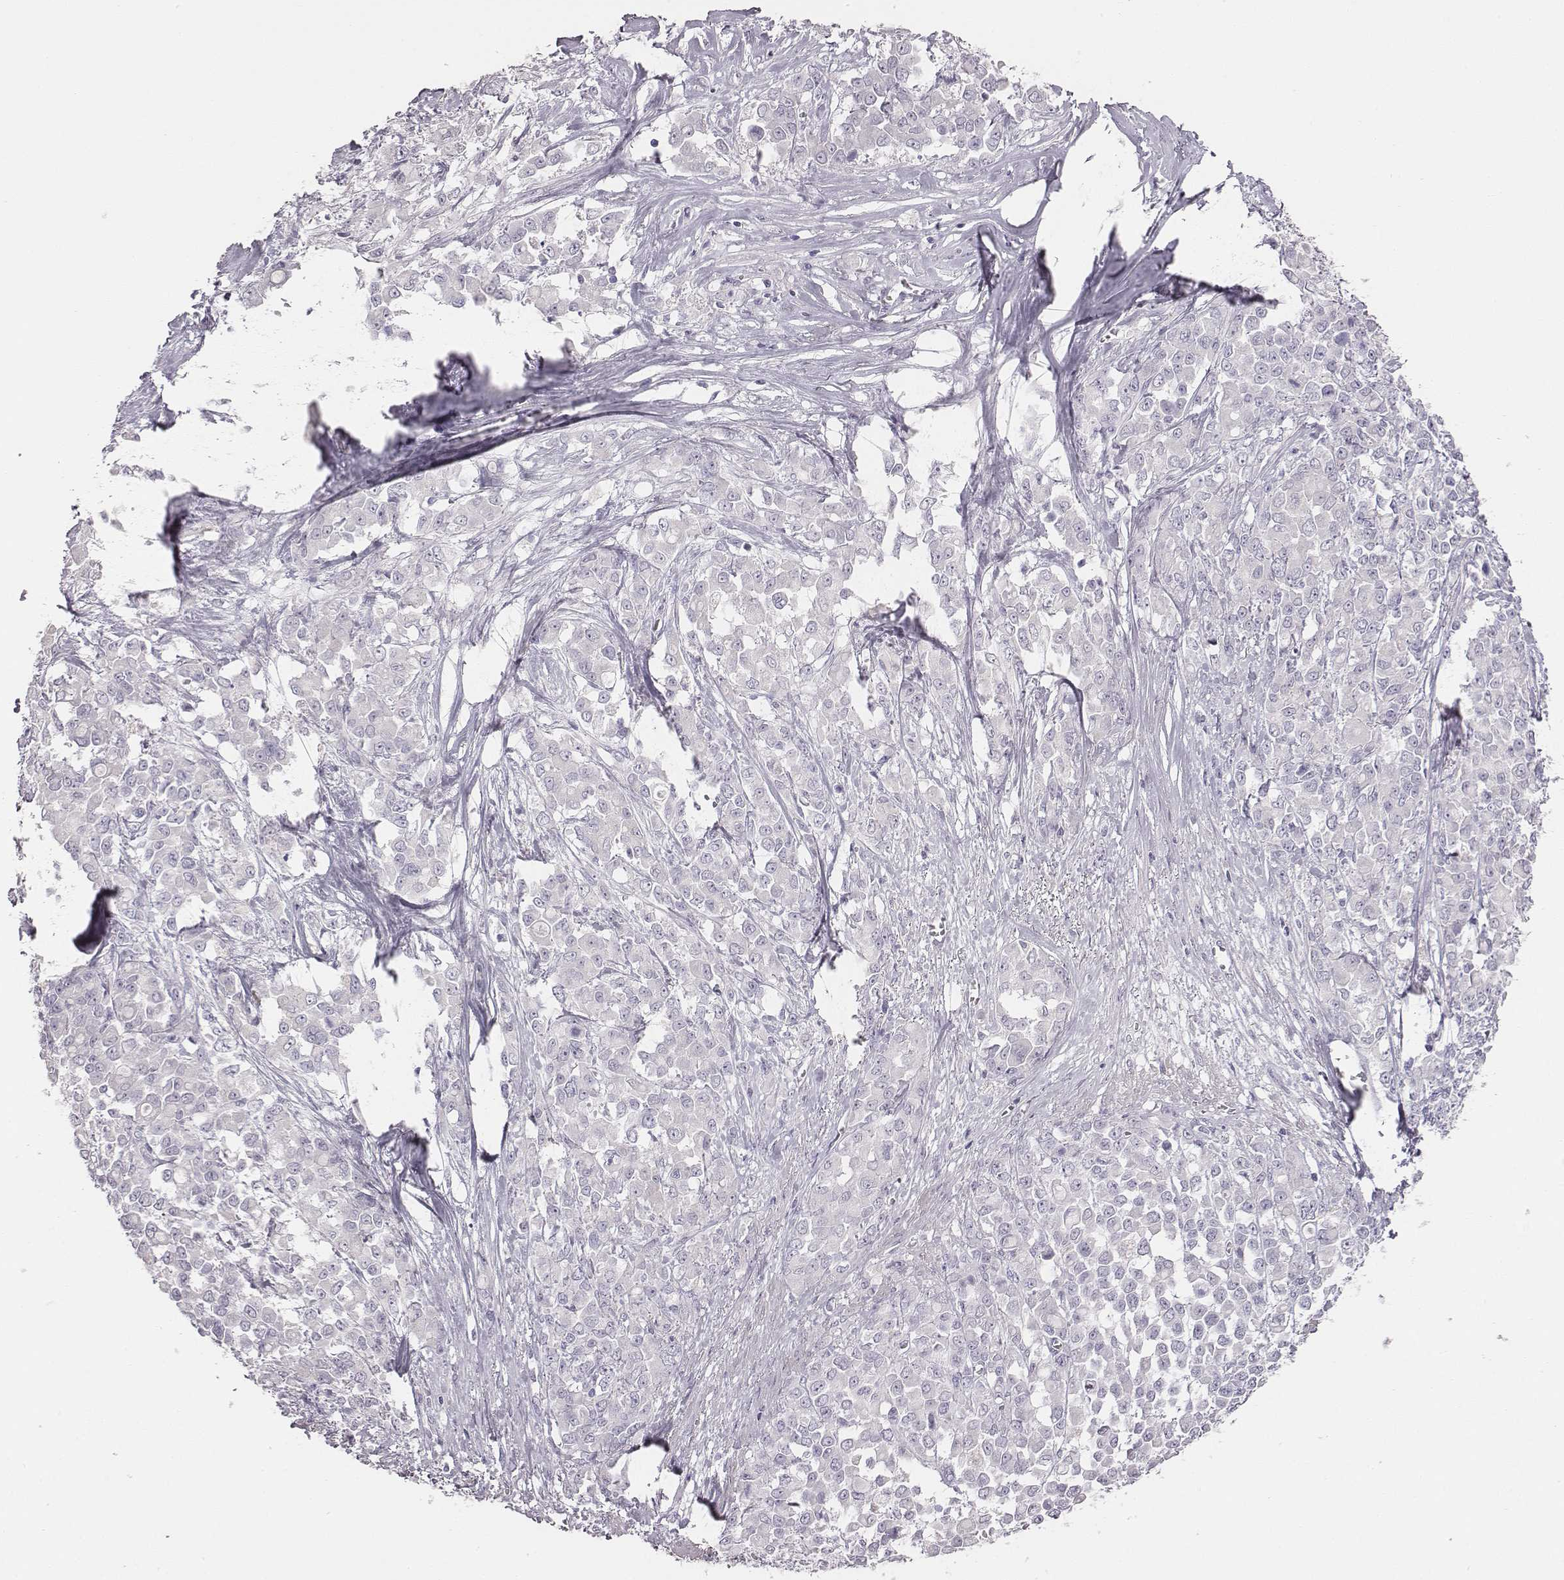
{"staining": {"intensity": "negative", "quantity": "none", "location": "none"}, "tissue": "stomach cancer", "cell_type": "Tumor cells", "image_type": "cancer", "snomed": [{"axis": "morphology", "description": "Adenocarcinoma, NOS"}, {"axis": "topography", "description": "Stomach"}], "caption": "Tumor cells are negative for protein expression in human stomach adenocarcinoma.", "gene": "ADAM7", "patient": {"sex": "female", "age": 76}}